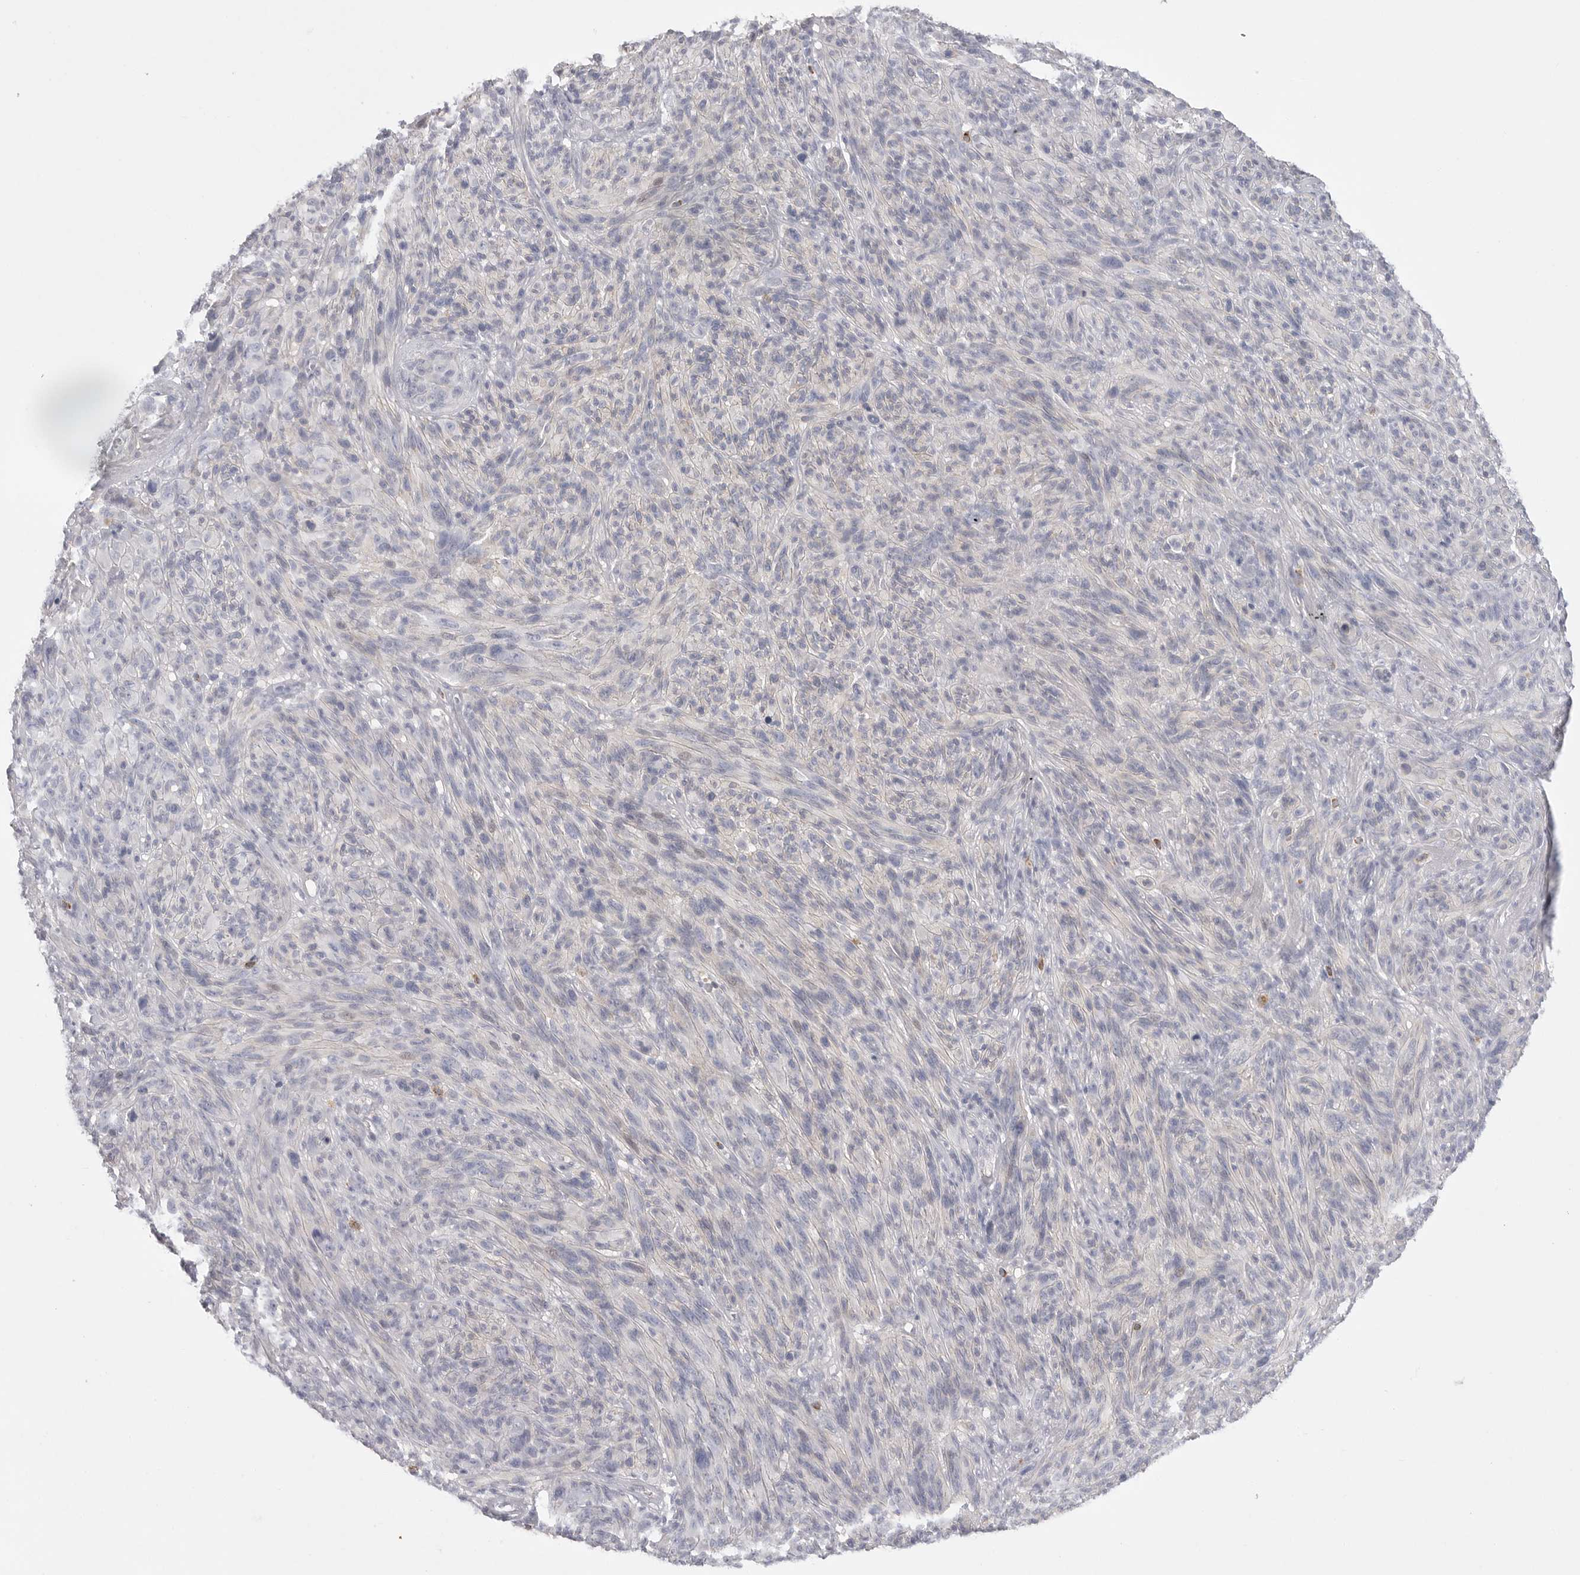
{"staining": {"intensity": "negative", "quantity": "none", "location": "none"}, "tissue": "melanoma", "cell_type": "Tumor cells", "image_type": "cancer", "snomed": [{"axis": "morphology", "description": "Malignant melanoma, NOS"}, {"axis": "topography", "description": "Skin of head"}], "caption": "Malignant melanoma was stained to show a protein in brown. There is no significant expression in tumor cells.", "gene": "ELP3", "patient": {"sex": "male", "age": 96}}